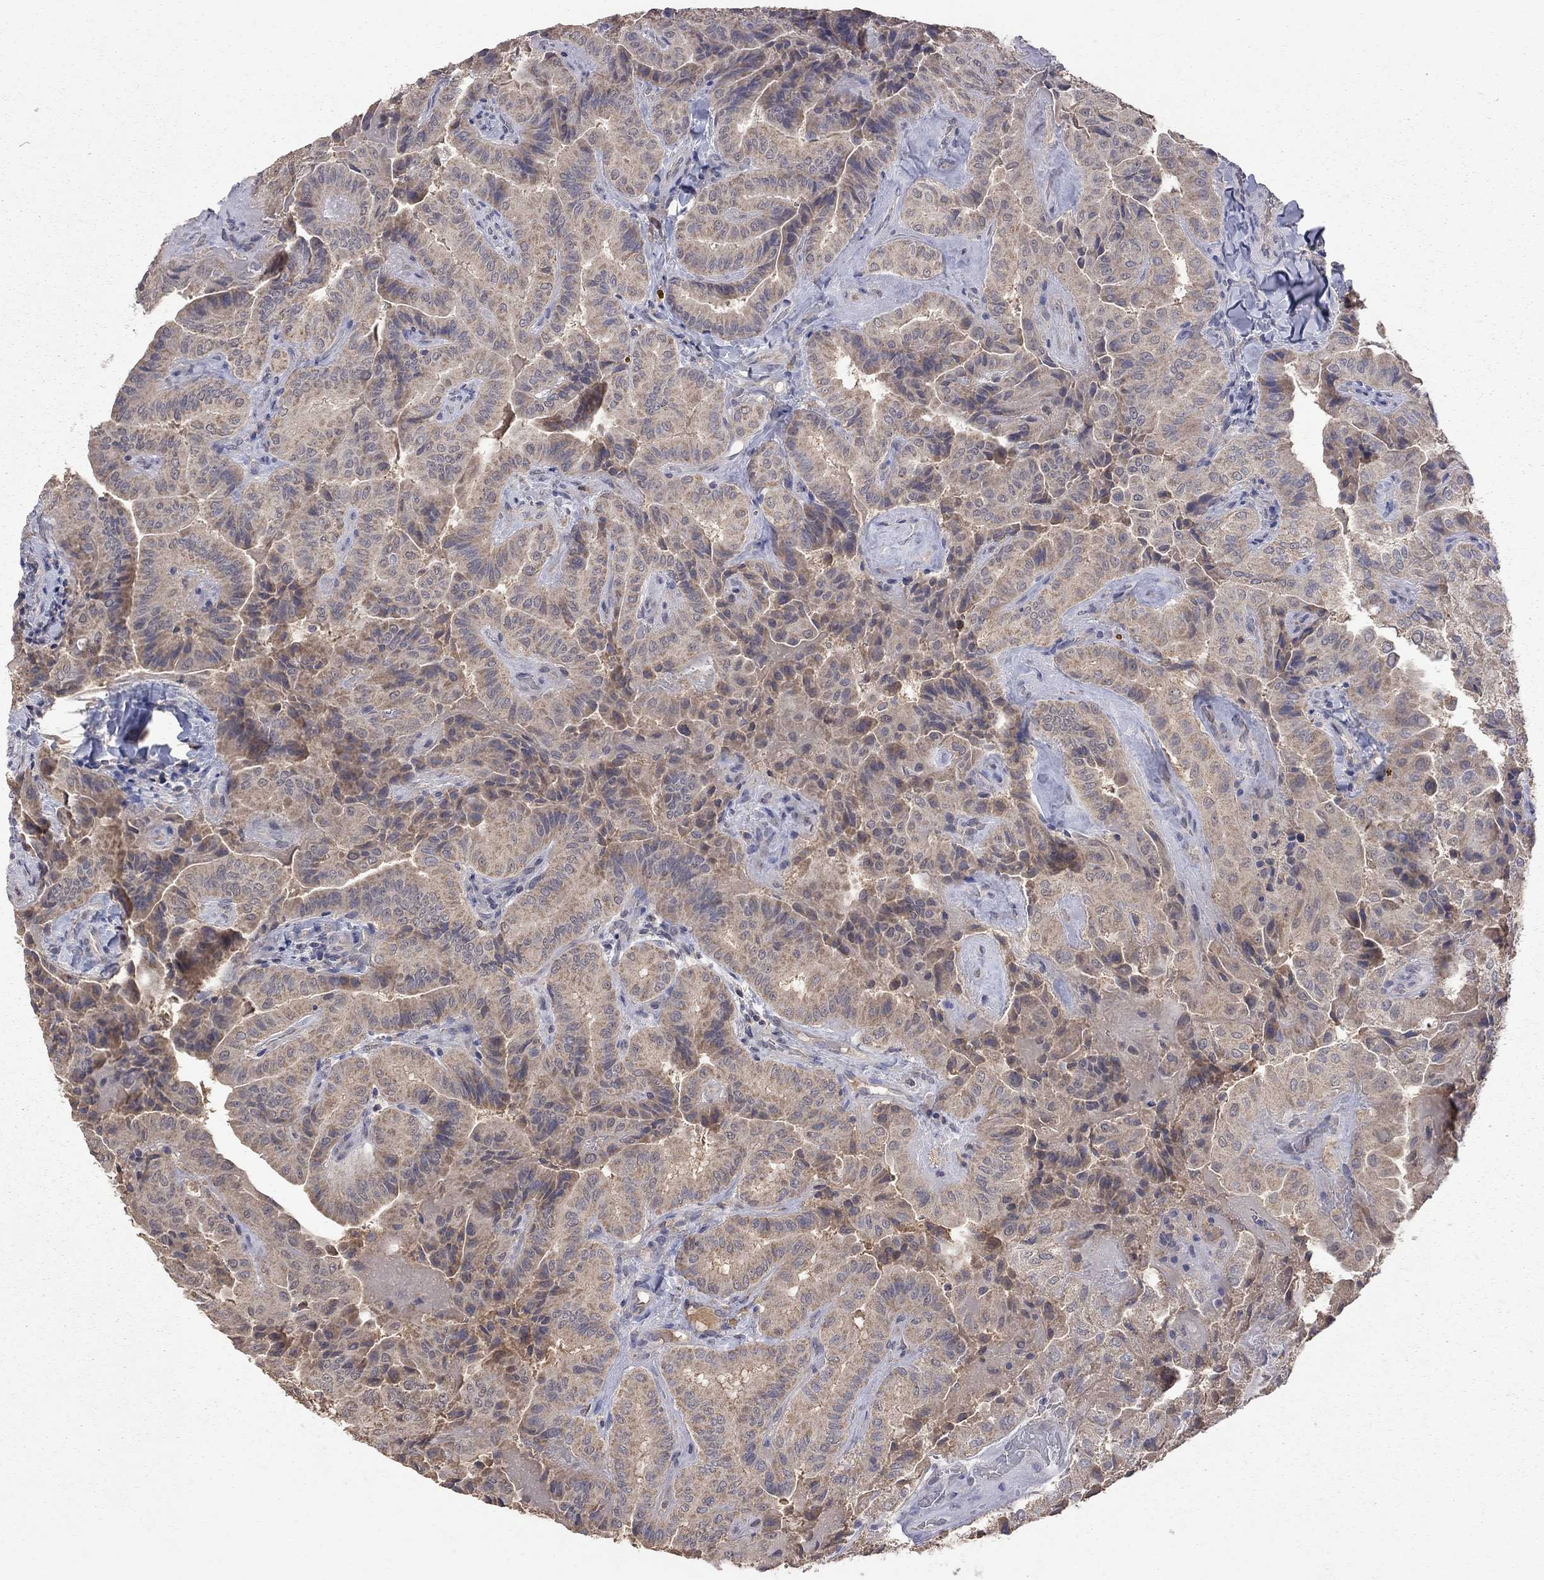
{"staining": {"intensity": "moderate", "quantity": ">75%", "location": "cytoplasmic/membranous"}, "tissue": "thyroid cancer", "cell_type": "Tumor cells", "image_type": "cancer", "snomed": [{"axis": "morphology", "description": "Papillary adenocarcinoma, NOS"}, {"axis": "topography", "description": "Thyroid gland"}], "caption": "Thyroid papillary adenocarcinoma tissue displays moderate cytoplasmic/membranous positivity in approximately >75% of tumor cells, visualized by immunohistochemistry.", "gene": "HTR6", "patient": {"sex": "female", "age": 68}}